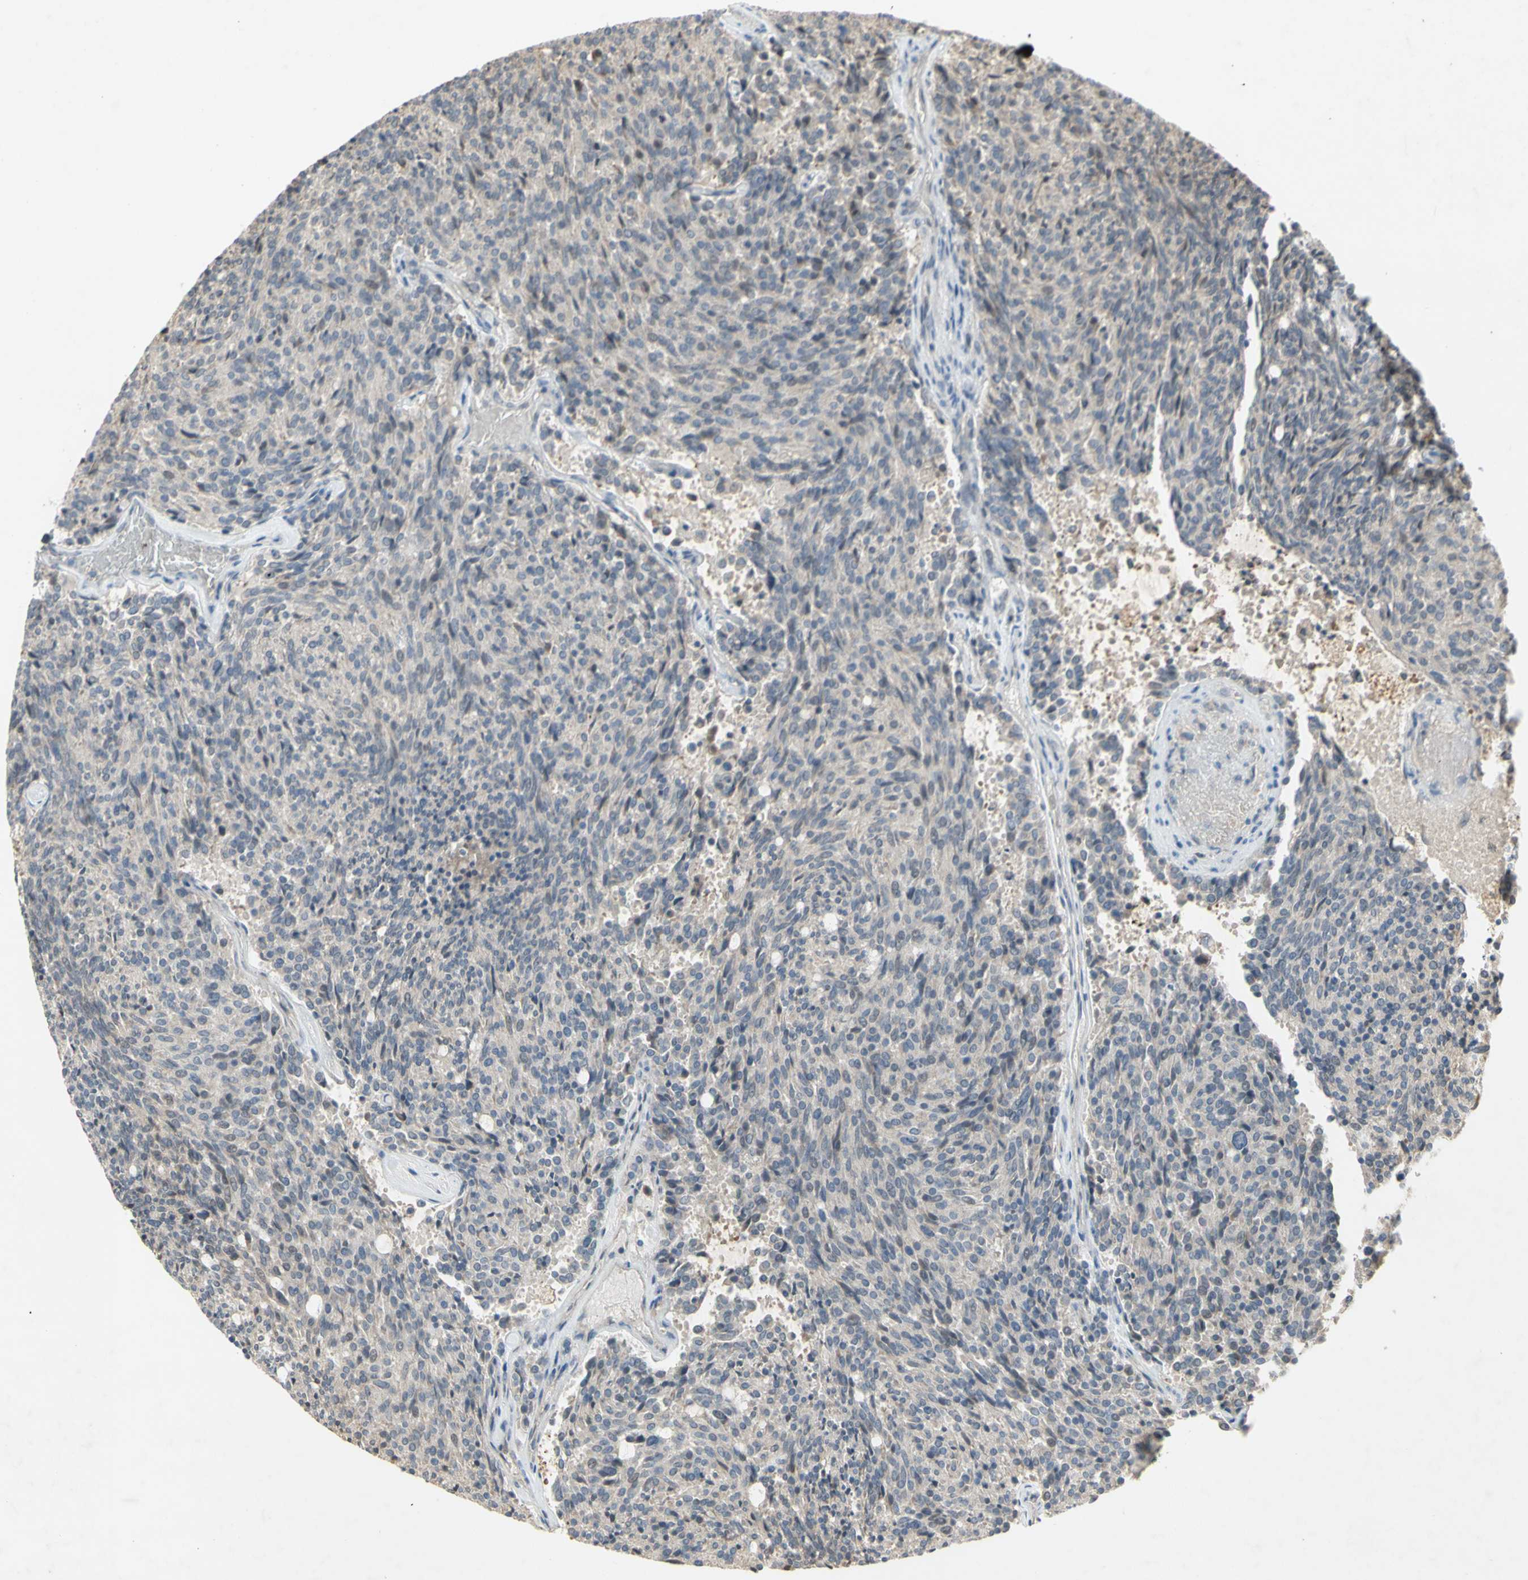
{"staining": {"intensity": "negative", "quantity": "none", "location": "none"}, "tissue": "carcinoid", "cell_type": "Tumor cells", "image_type": "cancer", "snomed": [{"axis": "morphology", "description": "Carcinoid, malignant, NOS"}, {"axis": "topography", "description": "Pancreas"}], "caption": "Human carcinoid (malignant) stained for a protein using immunohistochemistry displays no staining in tumor cells.", "gene": "NRG4", "patient": {"sex": "female", "age": 54}}